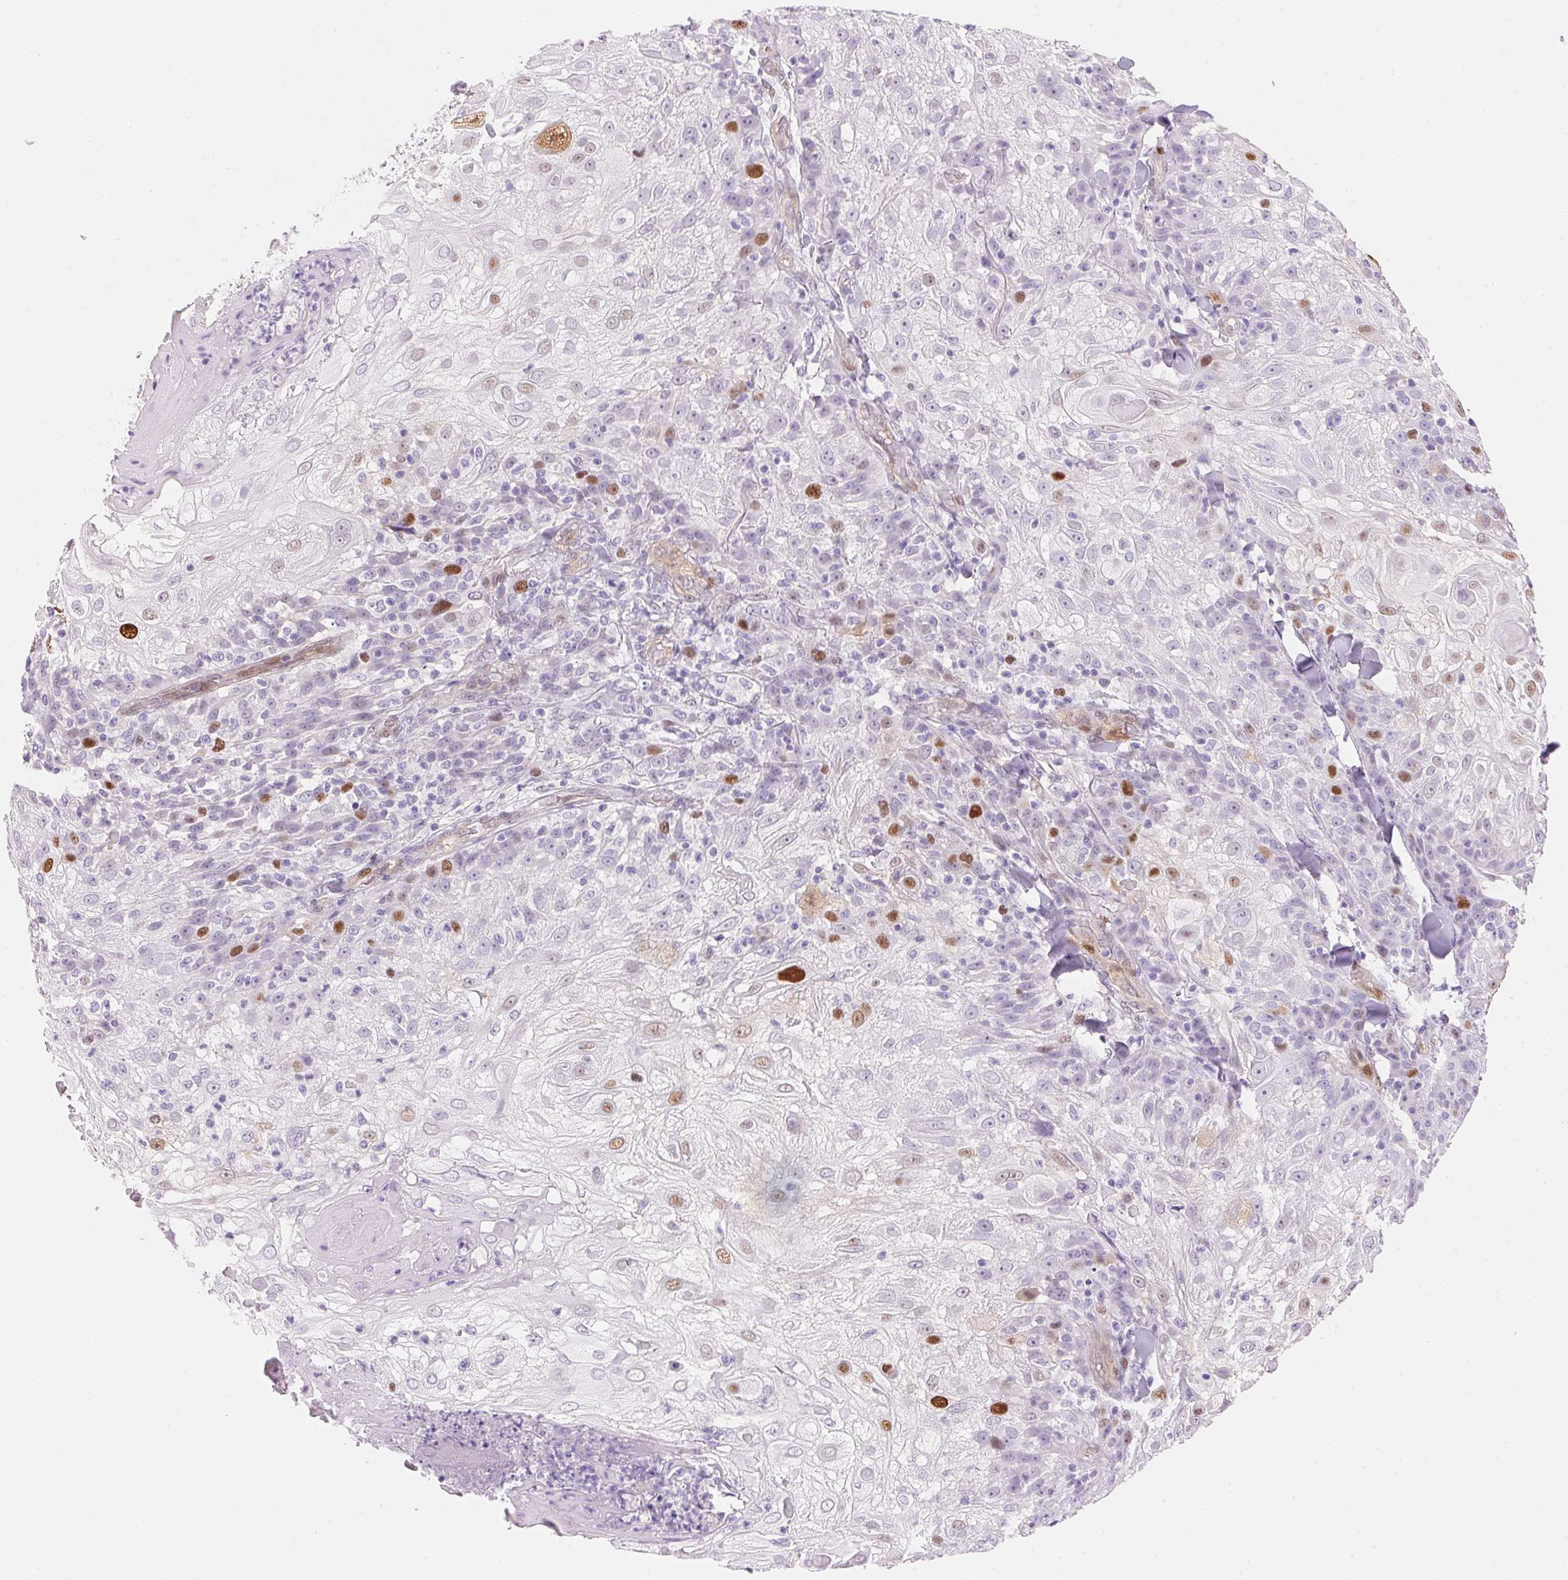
{"staining": {"intensity": "strong", "quantity": "<25%", "location": "nuclear"}, "tissue": "skin cancer", "cell_type": "Tumor cells", "image_type": "cancer", "snomed": [{"axis": "morphology", "description": "Normal tissue, NOS"}, {"axis": "morphology", "description": "Squamous cell carcinoma, NOS"}, {"axis": "topography", "description": "Skin"}], "caption": "Squamous cell carcinoma (skin) stained with immunohistochemistry (IHC) displays strong nuclear positivity in about <25% of tumor cells. The staining was performed using DAB, with brown indicating positive protein expression. Nuclei are stained blue with hematoxylin.", "gene": "SMTN", "patient": {"sex": "female", "age": 83}}